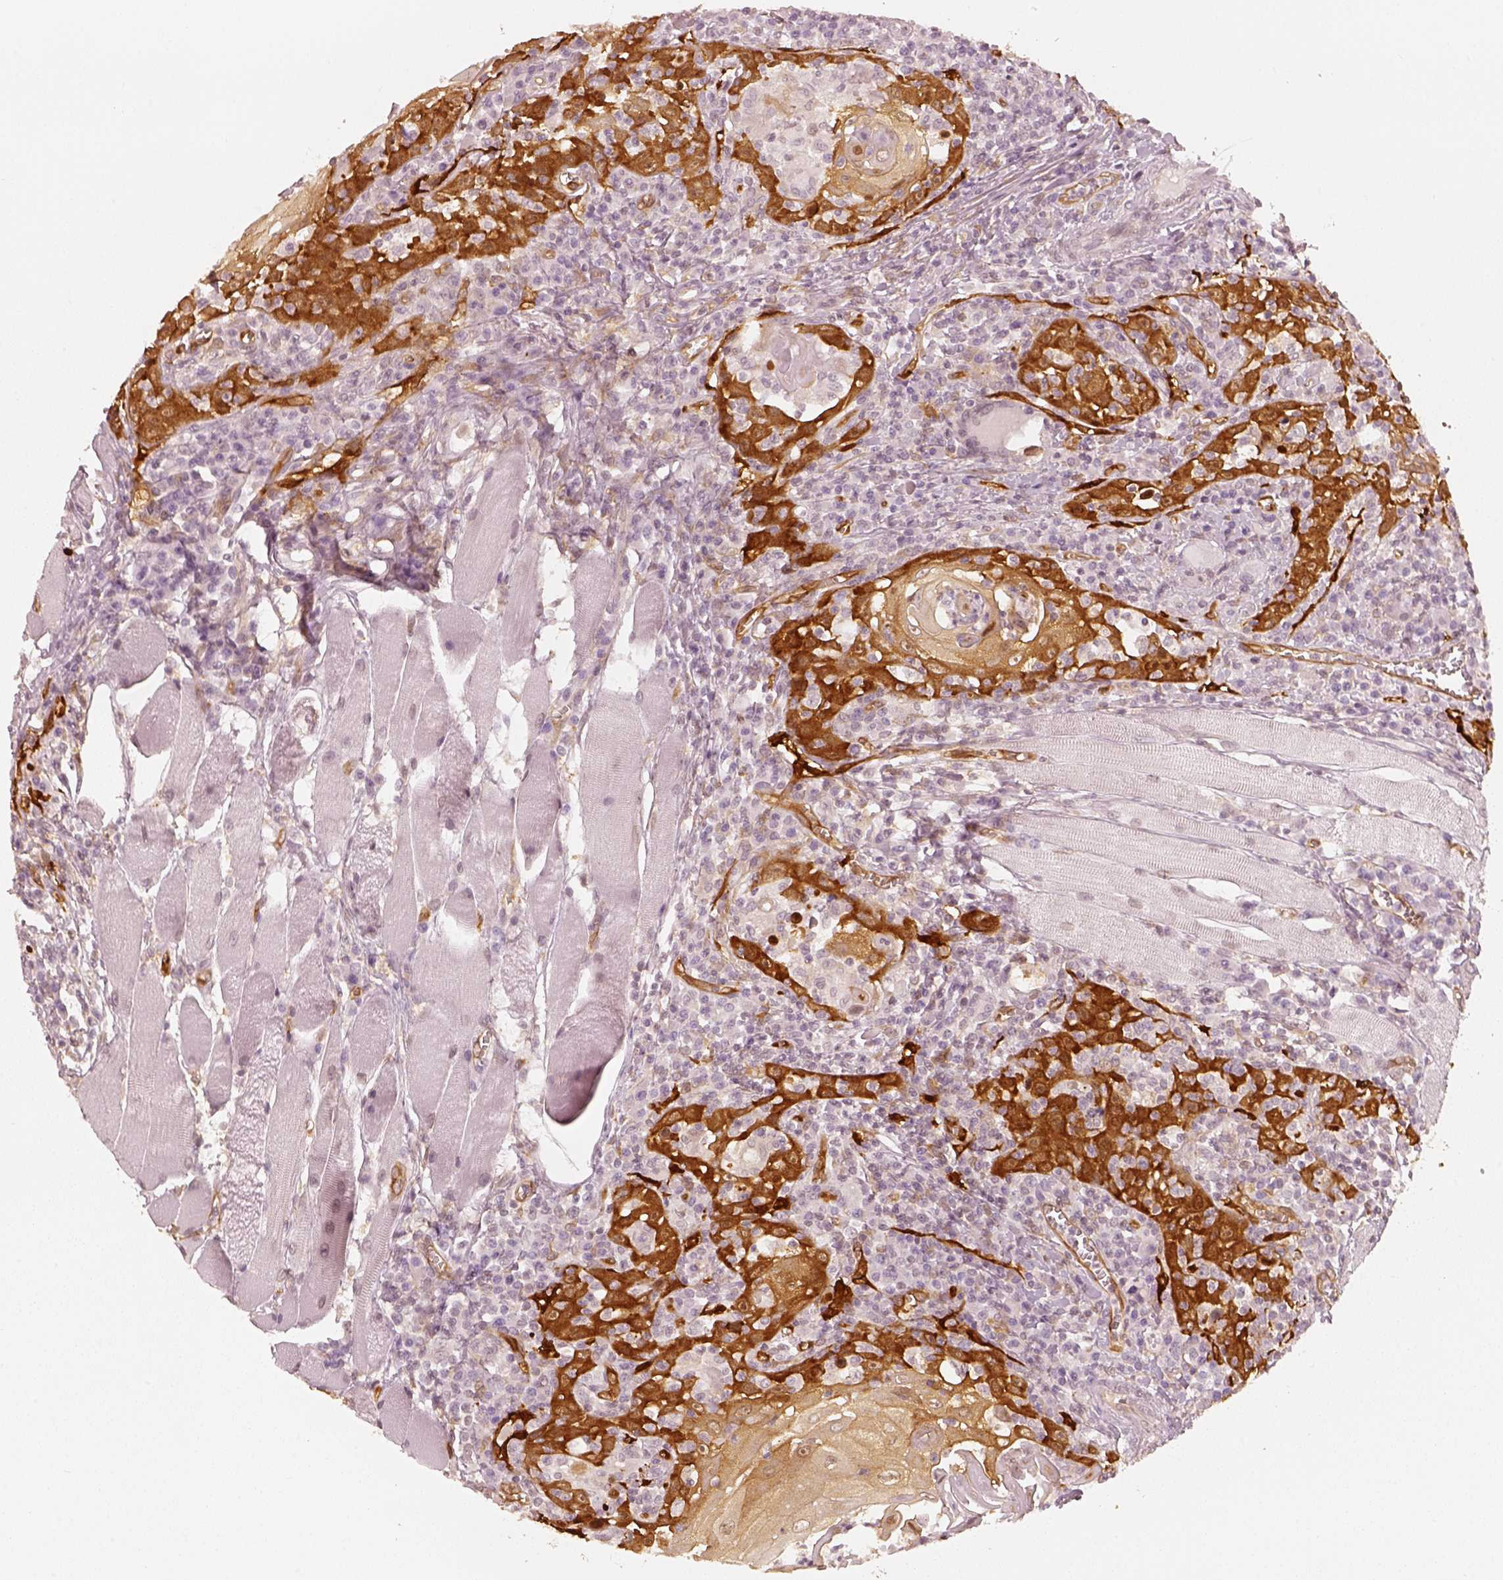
{"staining": {"intensity": "strong", "quantity": ">75%", "location": "cytoplasmic/membranous"}, "tissue": "head and neck cancer", "cell_type": "Tumor cells", "image_type": "cancer", "snomed": [{"axis": "morphology", "description": "Squamous cell carcinoma, NOS"}, {"axis": "topography", "description": "Head-Neck"}], "caption": "Human head and neck cancer stained with a brown dye reveals strong cytoplasmic/membranous positive expression in about >75% of tumor cells.", "gene": "FSCN1", "patient": {"sex": "male", "age": 52}}